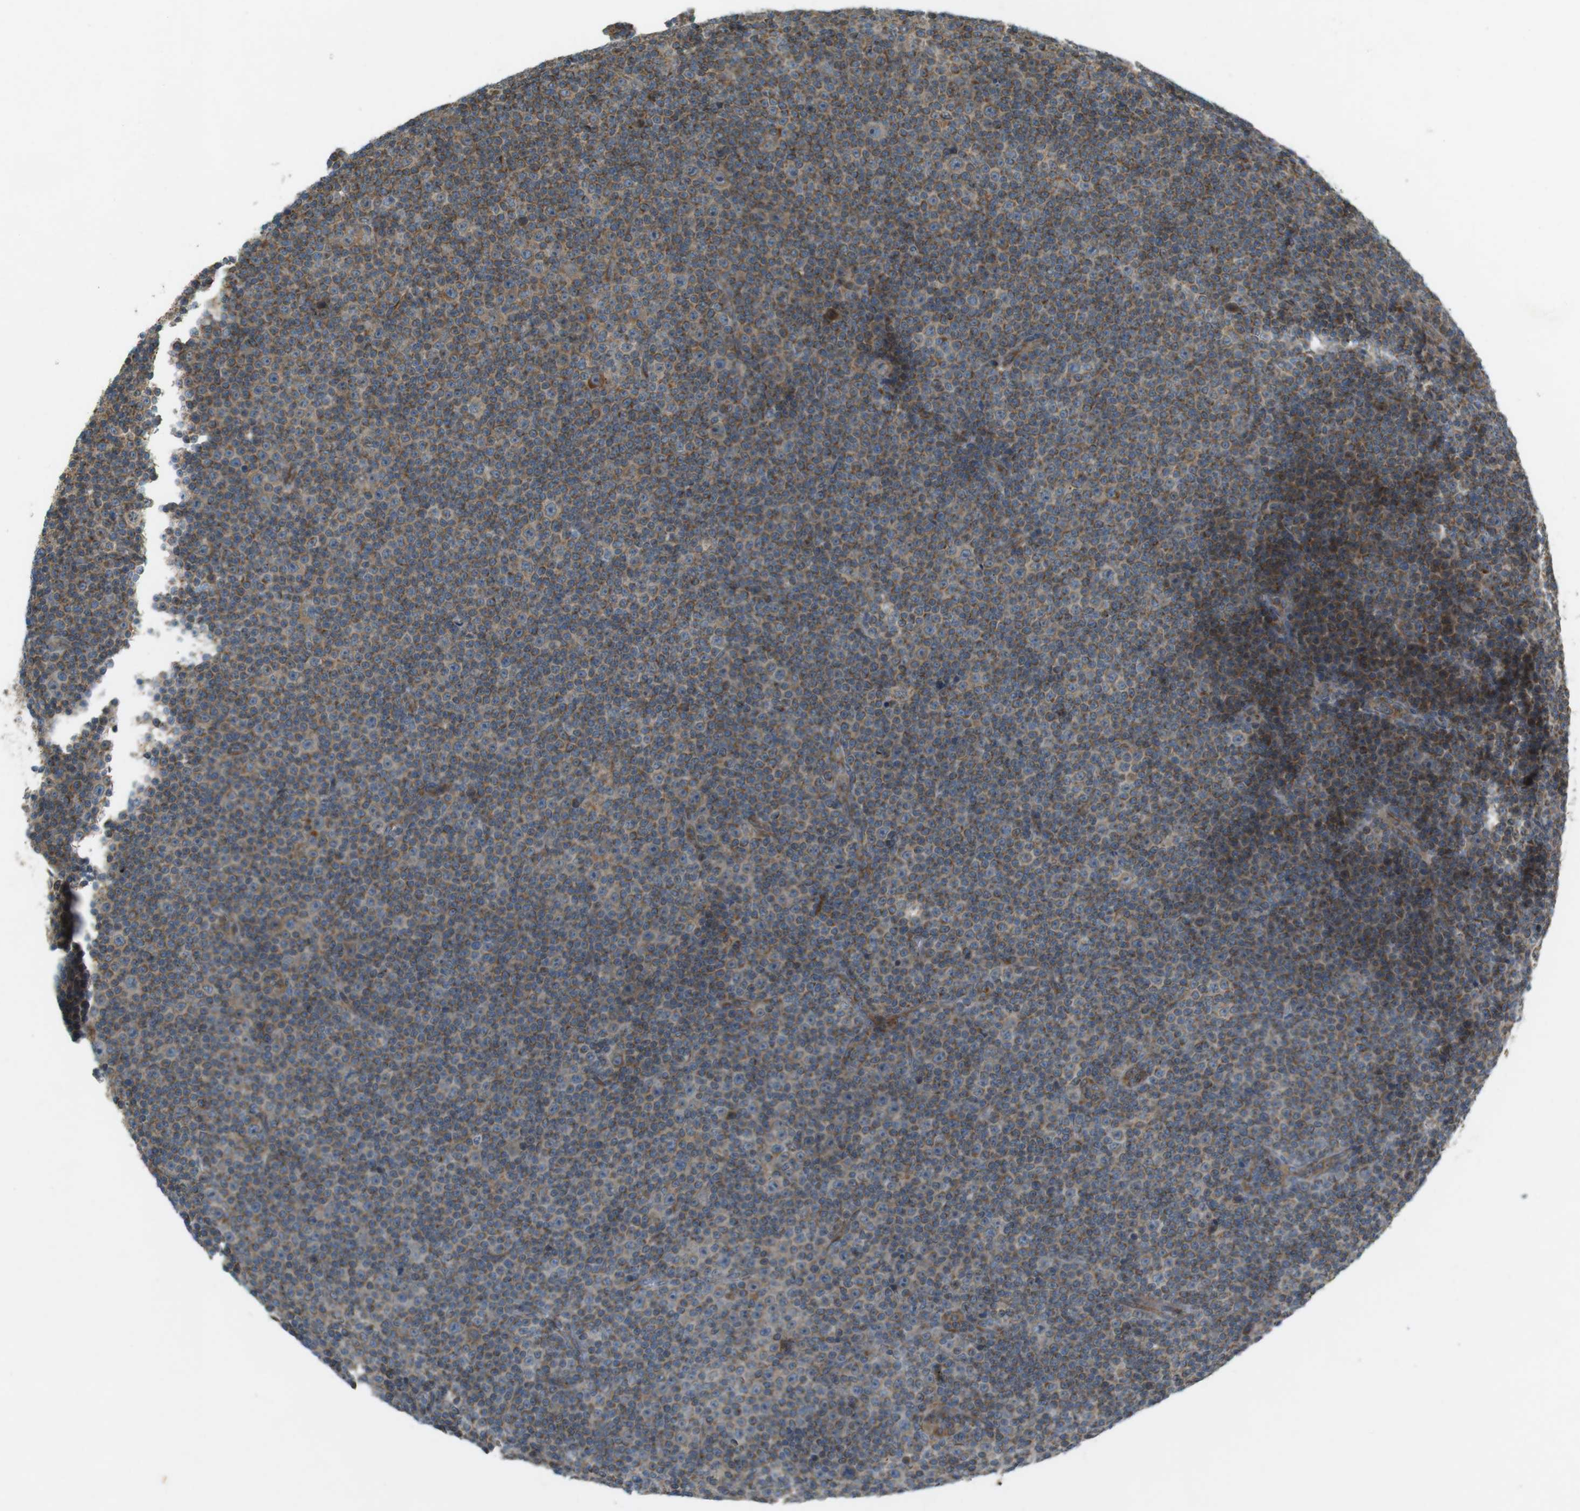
{"staining": {"intensity": "weak", "quantity": "25%-75%", "location": "cytoplasmic/membranous"}, "tissue": "lymphoma", "cell_type": "Tumor cells", "image_type": "cancer", "snomed": [{"axis": "morphology", "description": "Malignant lymphoma, non-Hodgkin's type, Low grade"}, {"axis": "topography", "description": "Lymph node"}], "caption": "The micrograph displays staining of lymphoma, revealing weak cytoplasmic/membranous protein expression (brown color) within tumor cells.", "gene": "SLC41A1", "patient": {"sex": "female", "age": 67}}